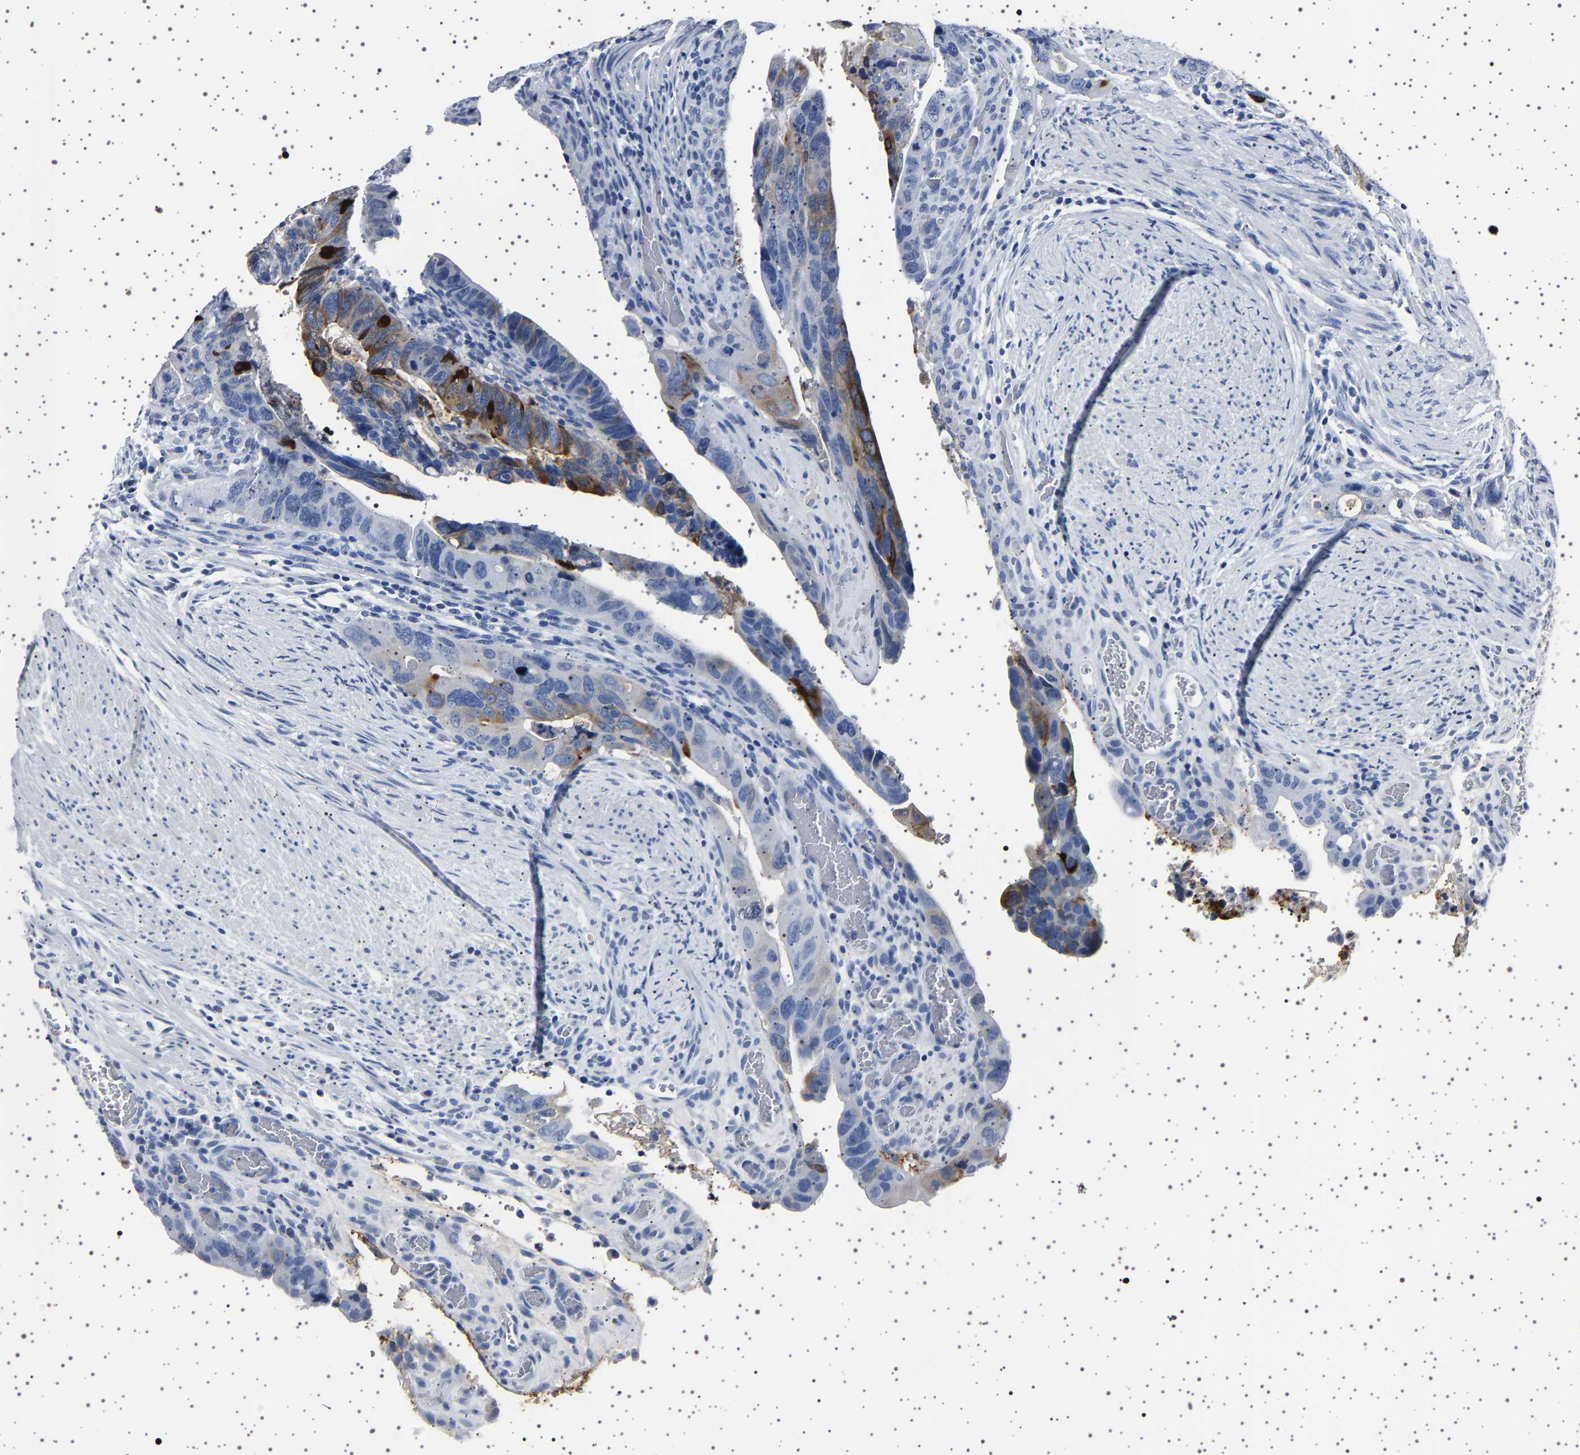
{"staining": {"intensity": "strong", "quantity": "<25%", "location": "cytoplasmic/membranous"}, "tissue": "colorectal cancer", "cell_type": "Tumor cells", "image_type": "cancer", "snomed": [{"axis": "morphology", "description": "Adenocarcinoma, NOS"}, {"axis": "topography", "description": "Rectum"}], "caption": "Colorectal cancer was stained to show a protein in brown. There is medium levels of strong cytoplasmic/membranous positivity in approximately <25% of tumor cells. (IHC, brightfield microscopy, high magnification).", "gene": "TFF3", "patient": {"sex": "male", "age": 53}}